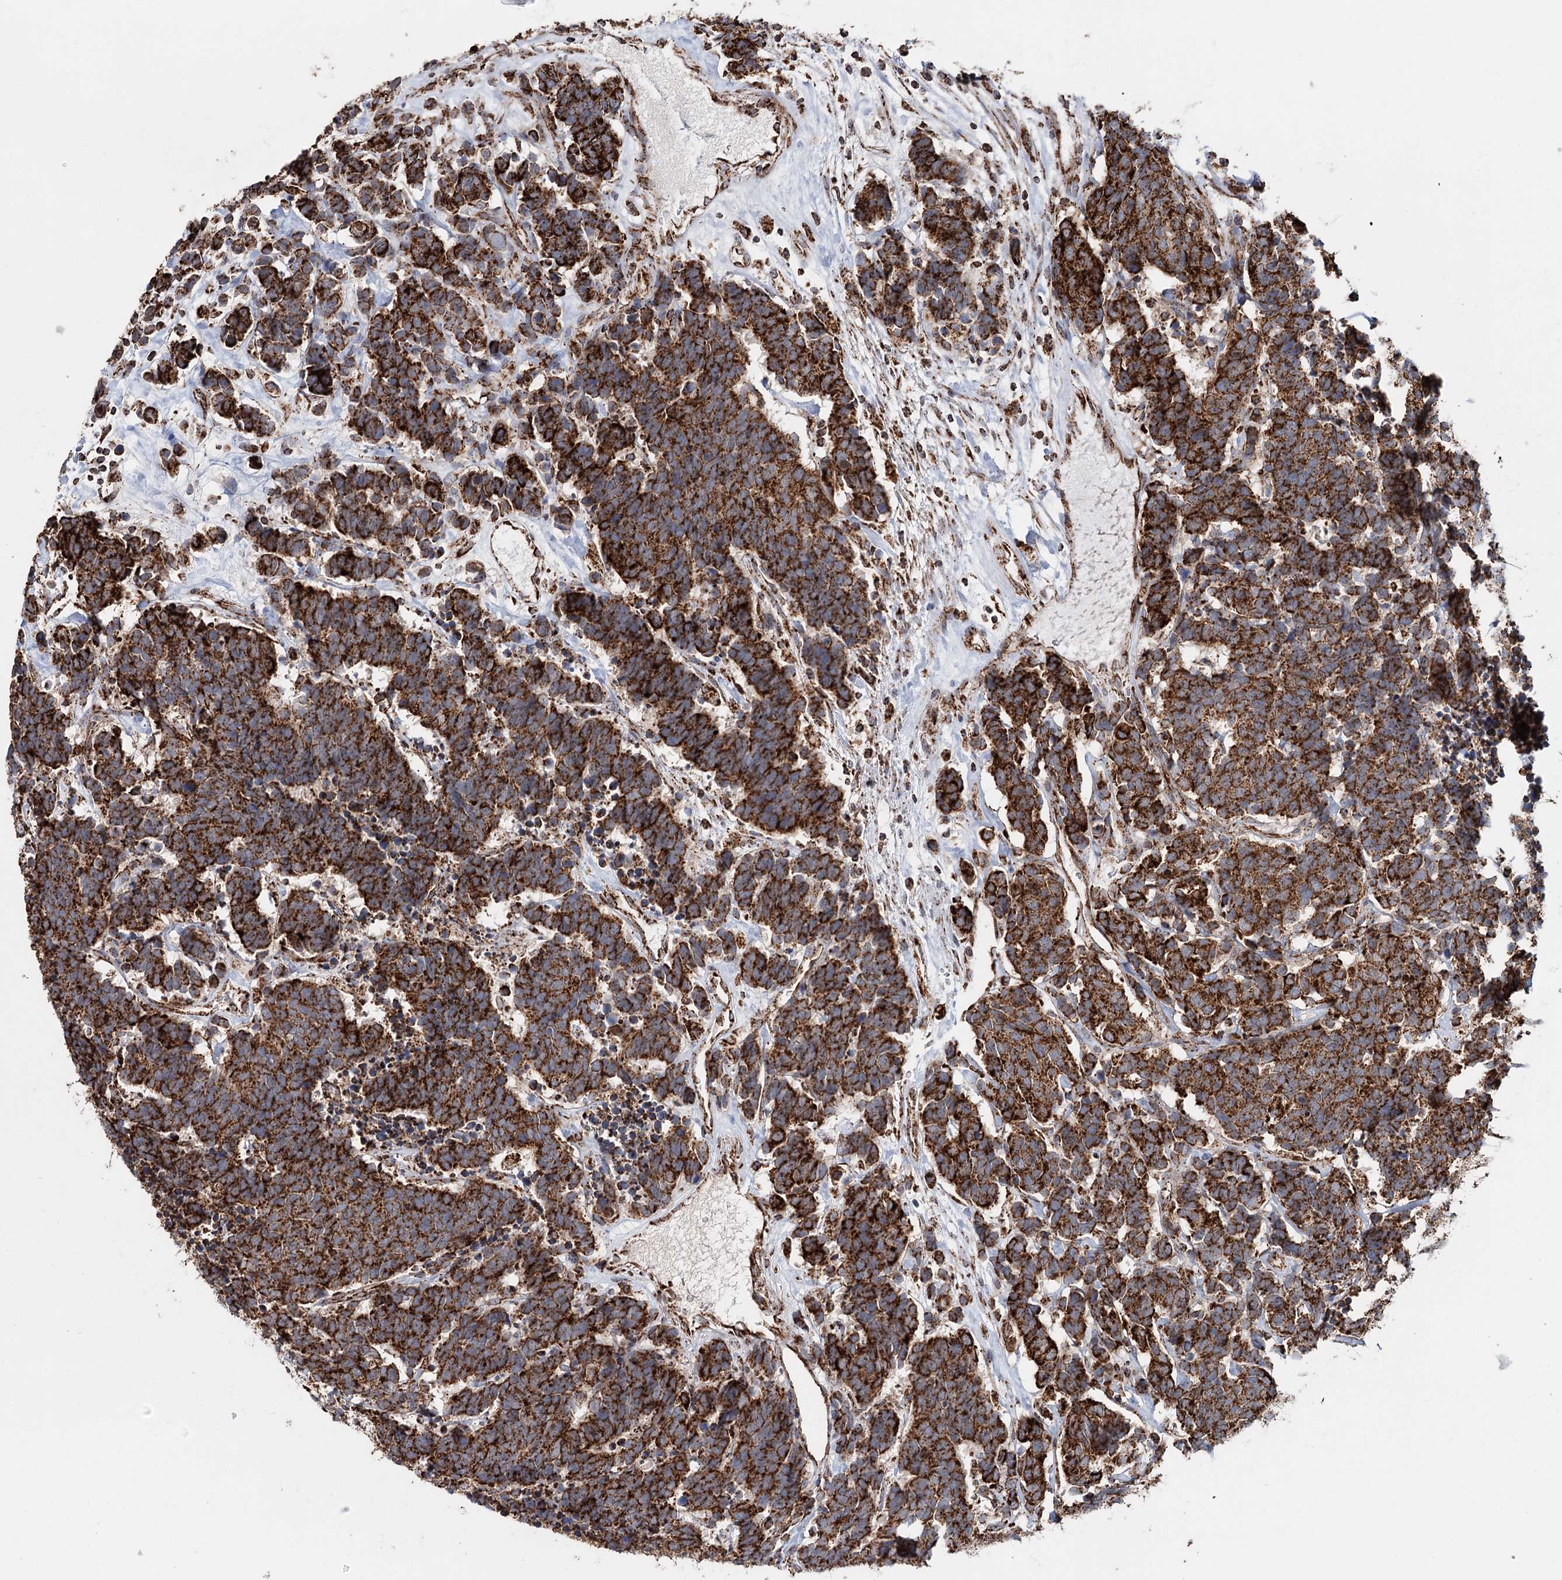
{"staining": {"intensity": "strong", "quantity": ">75%", "location": "cytoplasmic/membranous"}, "tissue": "carcinoid", "cell_type": "Tumor cells", "image_type": "cancer", "snomed": [{"axis": "morphology", "description": "Carcinoma, NOS"}, {"axis": "morphology", "description": "Carcinoid, malignant, NOS"}, {"axis": "topography", "description": "Urinary bladder"}], "caption": "Tumor cells display high levels of strong cytoplasmic/membranous expression in approximately >75% of cells in carcinoid (malignant).", "gene": "APH1A", "patient": {"sex": "male", "age": 57}}